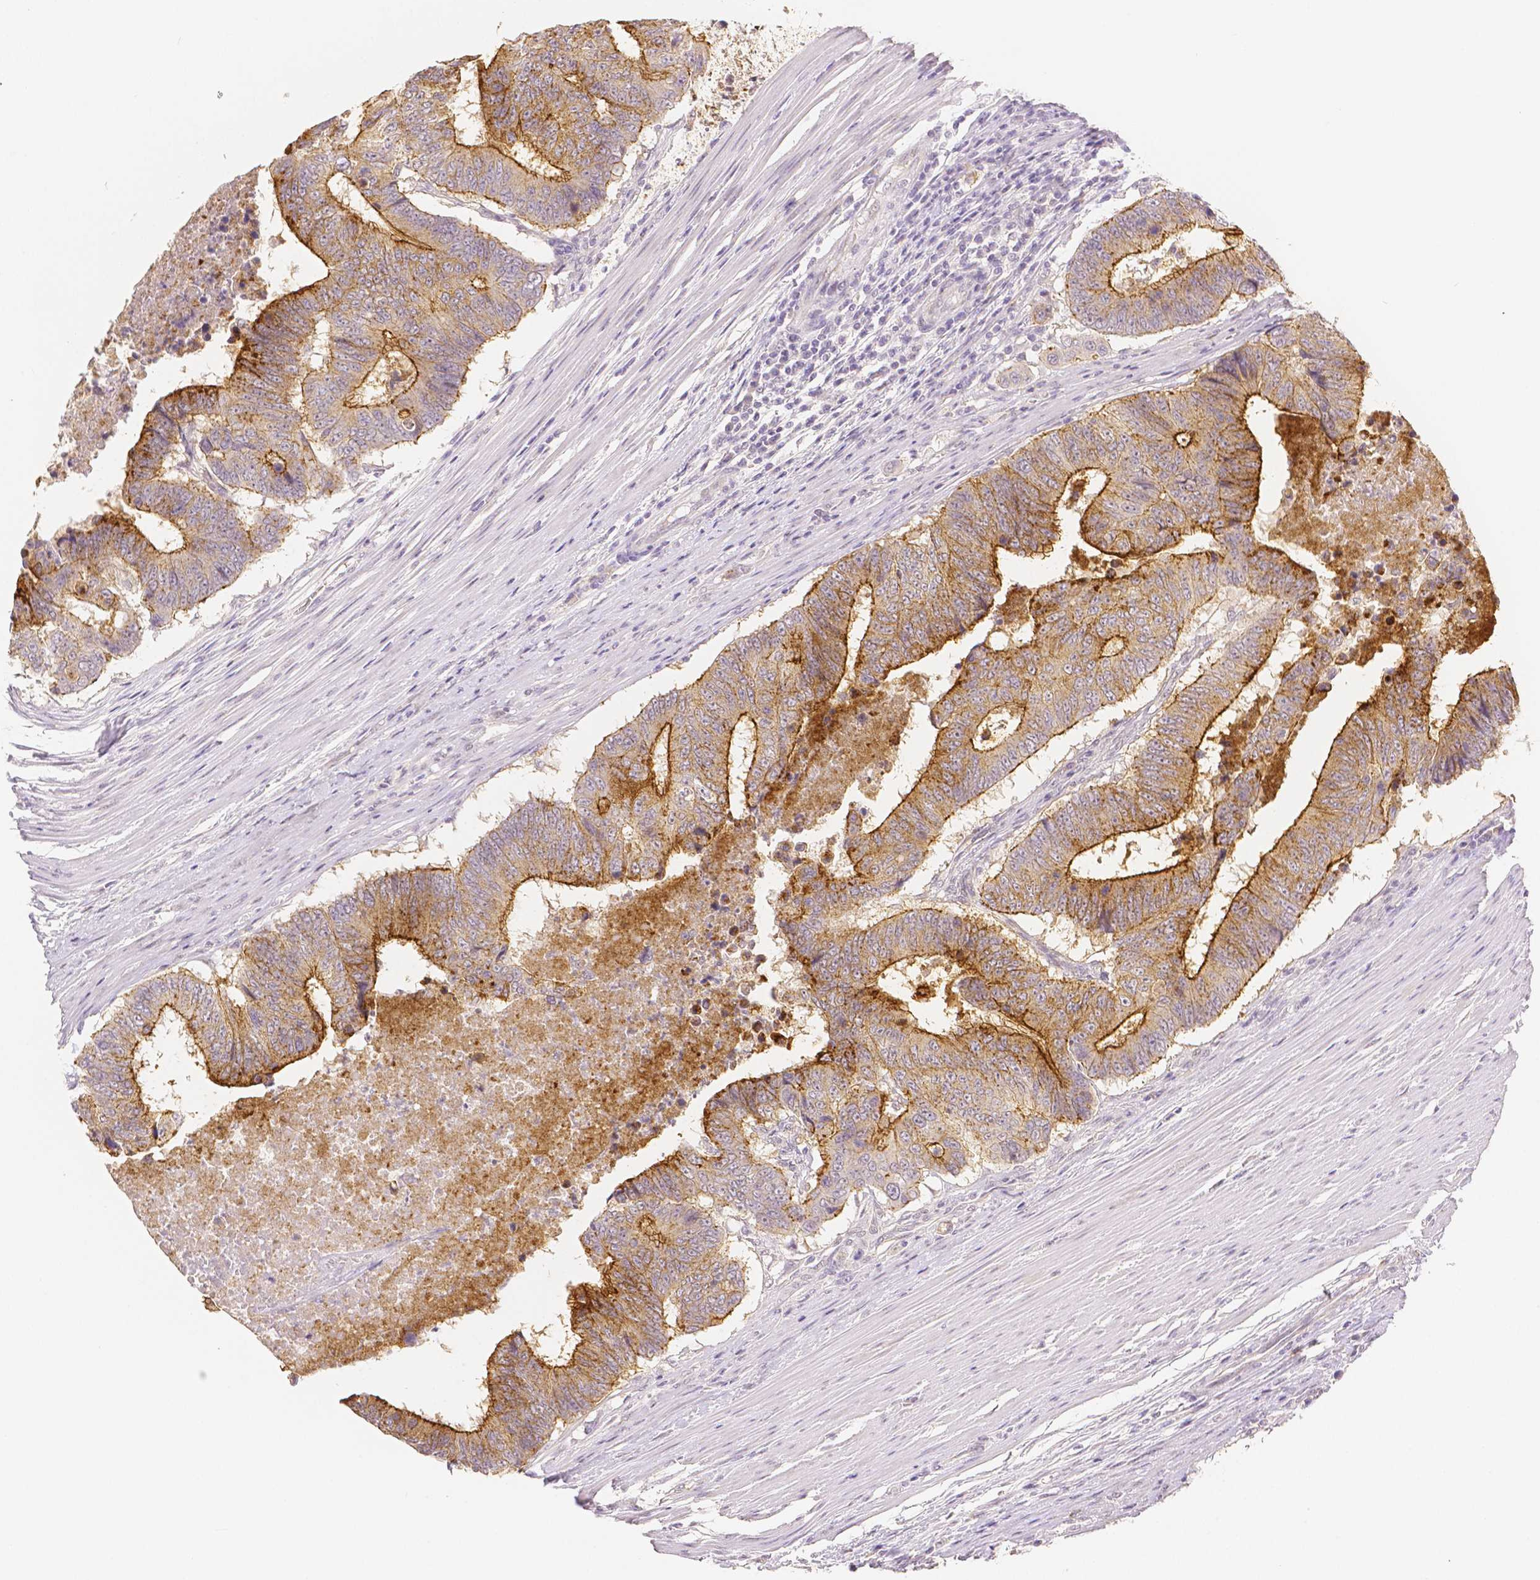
{"staining": {"intensity": "strong", "quantity": "25%-75%", "location": "cytoplasmic/membranous"}, "tissue": "colorectal cancer", "cell_type": "Tumor cells", "image_type": "cancer", "snomed": [{"axis": "morphology", "description": "Adenocarcinoma, NOS"}, {"axis": "topography", "description": "Colon"}], "caption": "This photomicrograph exhibits immunohistochemistry (IHC) staining of human adenocarcinoma (colorectal), with high strong cytoplasmic/membranous expression in approximately 25%-75% of tumor cells.", "gene": "OCLN", "patient": {"sex": "female", "age": 48}}